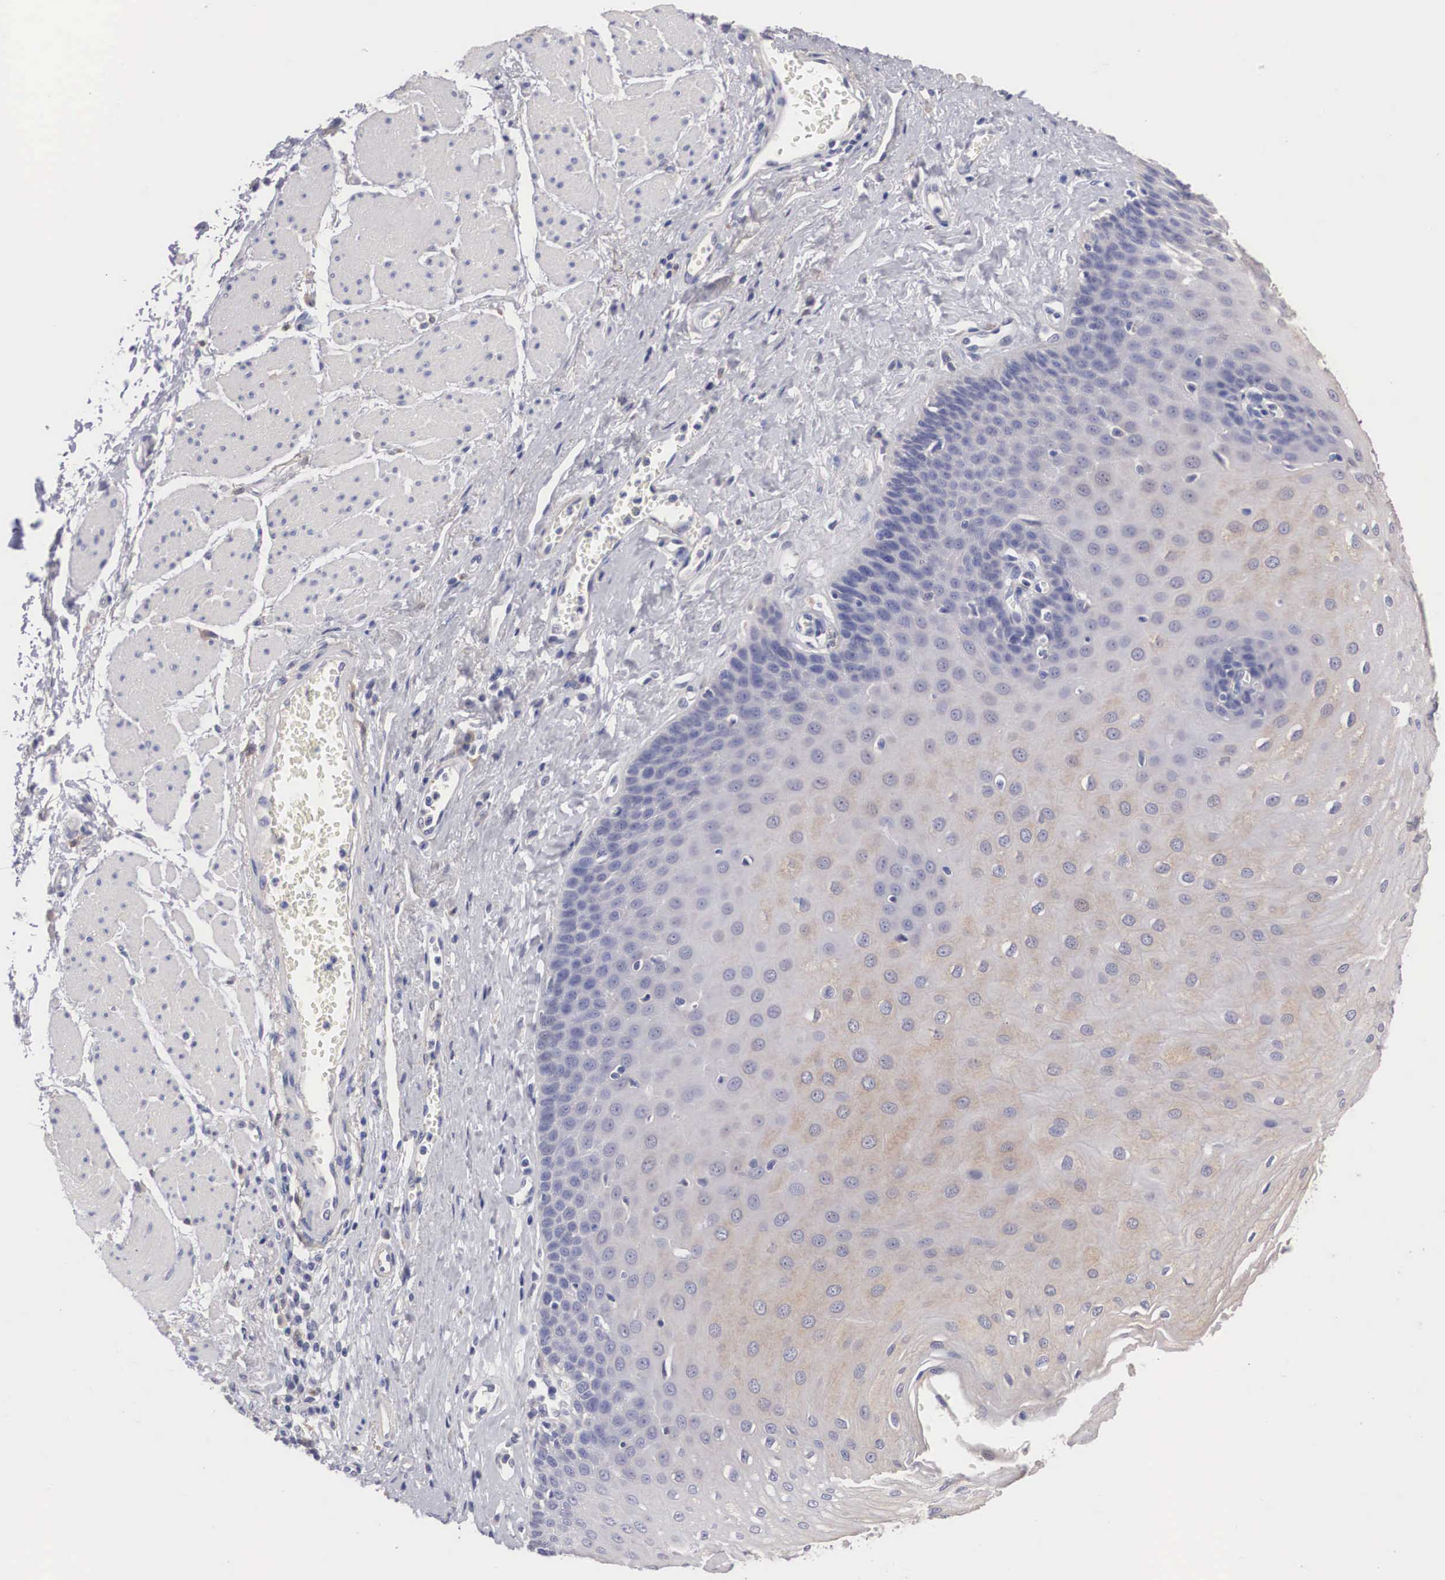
{"staining": {"intensity": "weak", "quantity": "25%-75%", "location": "cytoplasmic/membranous"}, "tissue": "esophagus", "cell_type": "Squamous epithelial cells", "image_type": "normal", "snomed": [{"axis": "morphology", "description": "Normal tissue, NOS"}, {"axis": "topography", "description": "Esophagus"}], "caption": "This is an image of immunohistochemistry staining of normal esophagus, which shows weak staining in the cytoplasmic/membranous of squamous epithelial cells.", "gene": "ABHD4", "patient": {"sex": "male", "age": 65}}